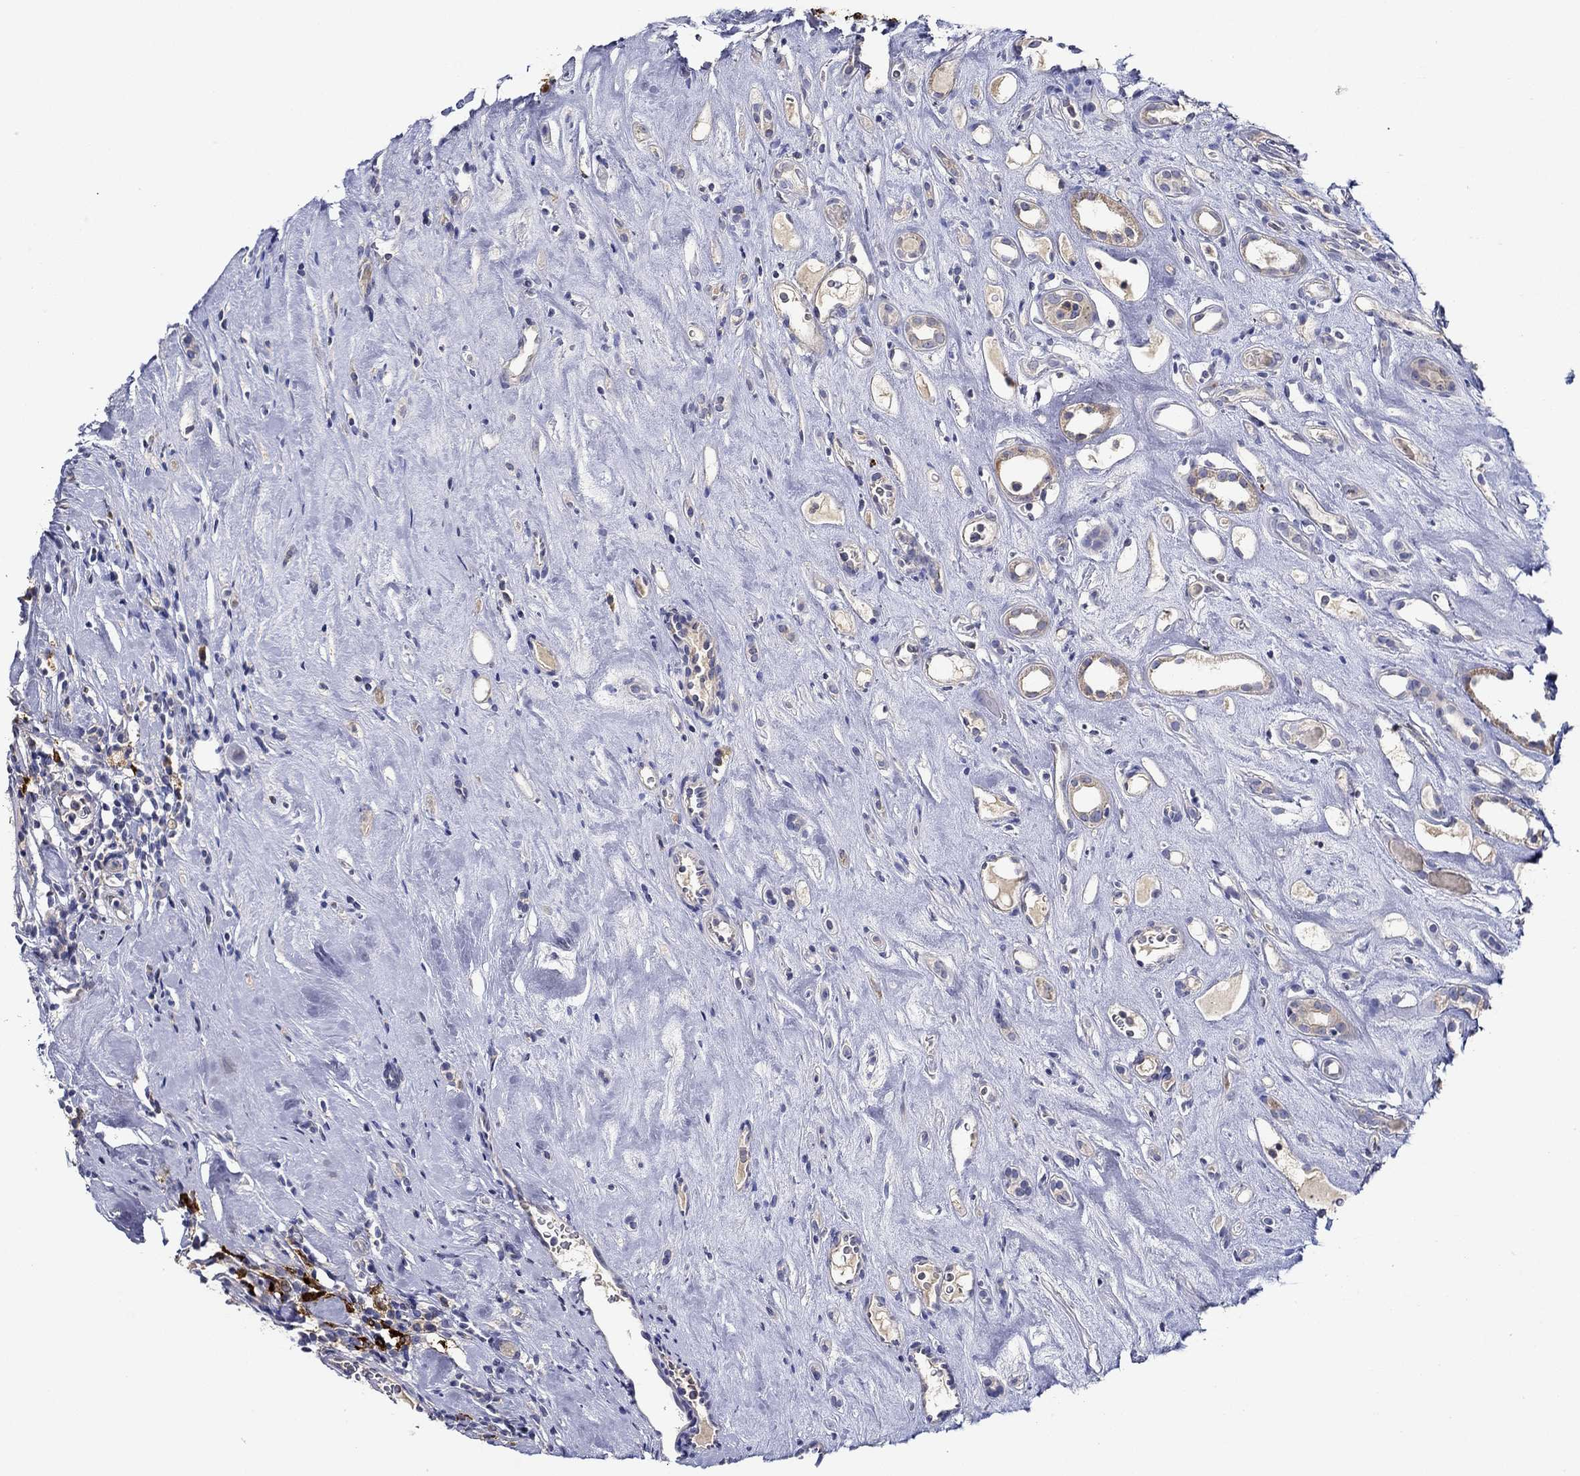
{"staining": {"intensity": "weak", "quantity": "<25%", "location": "cytoplasmic/membranous"}, "tissue": "renal cancer", "cell_type": "Tumor cells", "image_type": "cancer", "snomed": [{"axis": "morphology", "description": "Adenocarcinoma, NOS"}, {"axis": "topography", "description": "Kidney"}], "caption": "The photomicrograph exhibits no staining of tumor cells in renal cancer.", "gene": "CHIT1", "patient": {"sex": "female", "age": 89}}